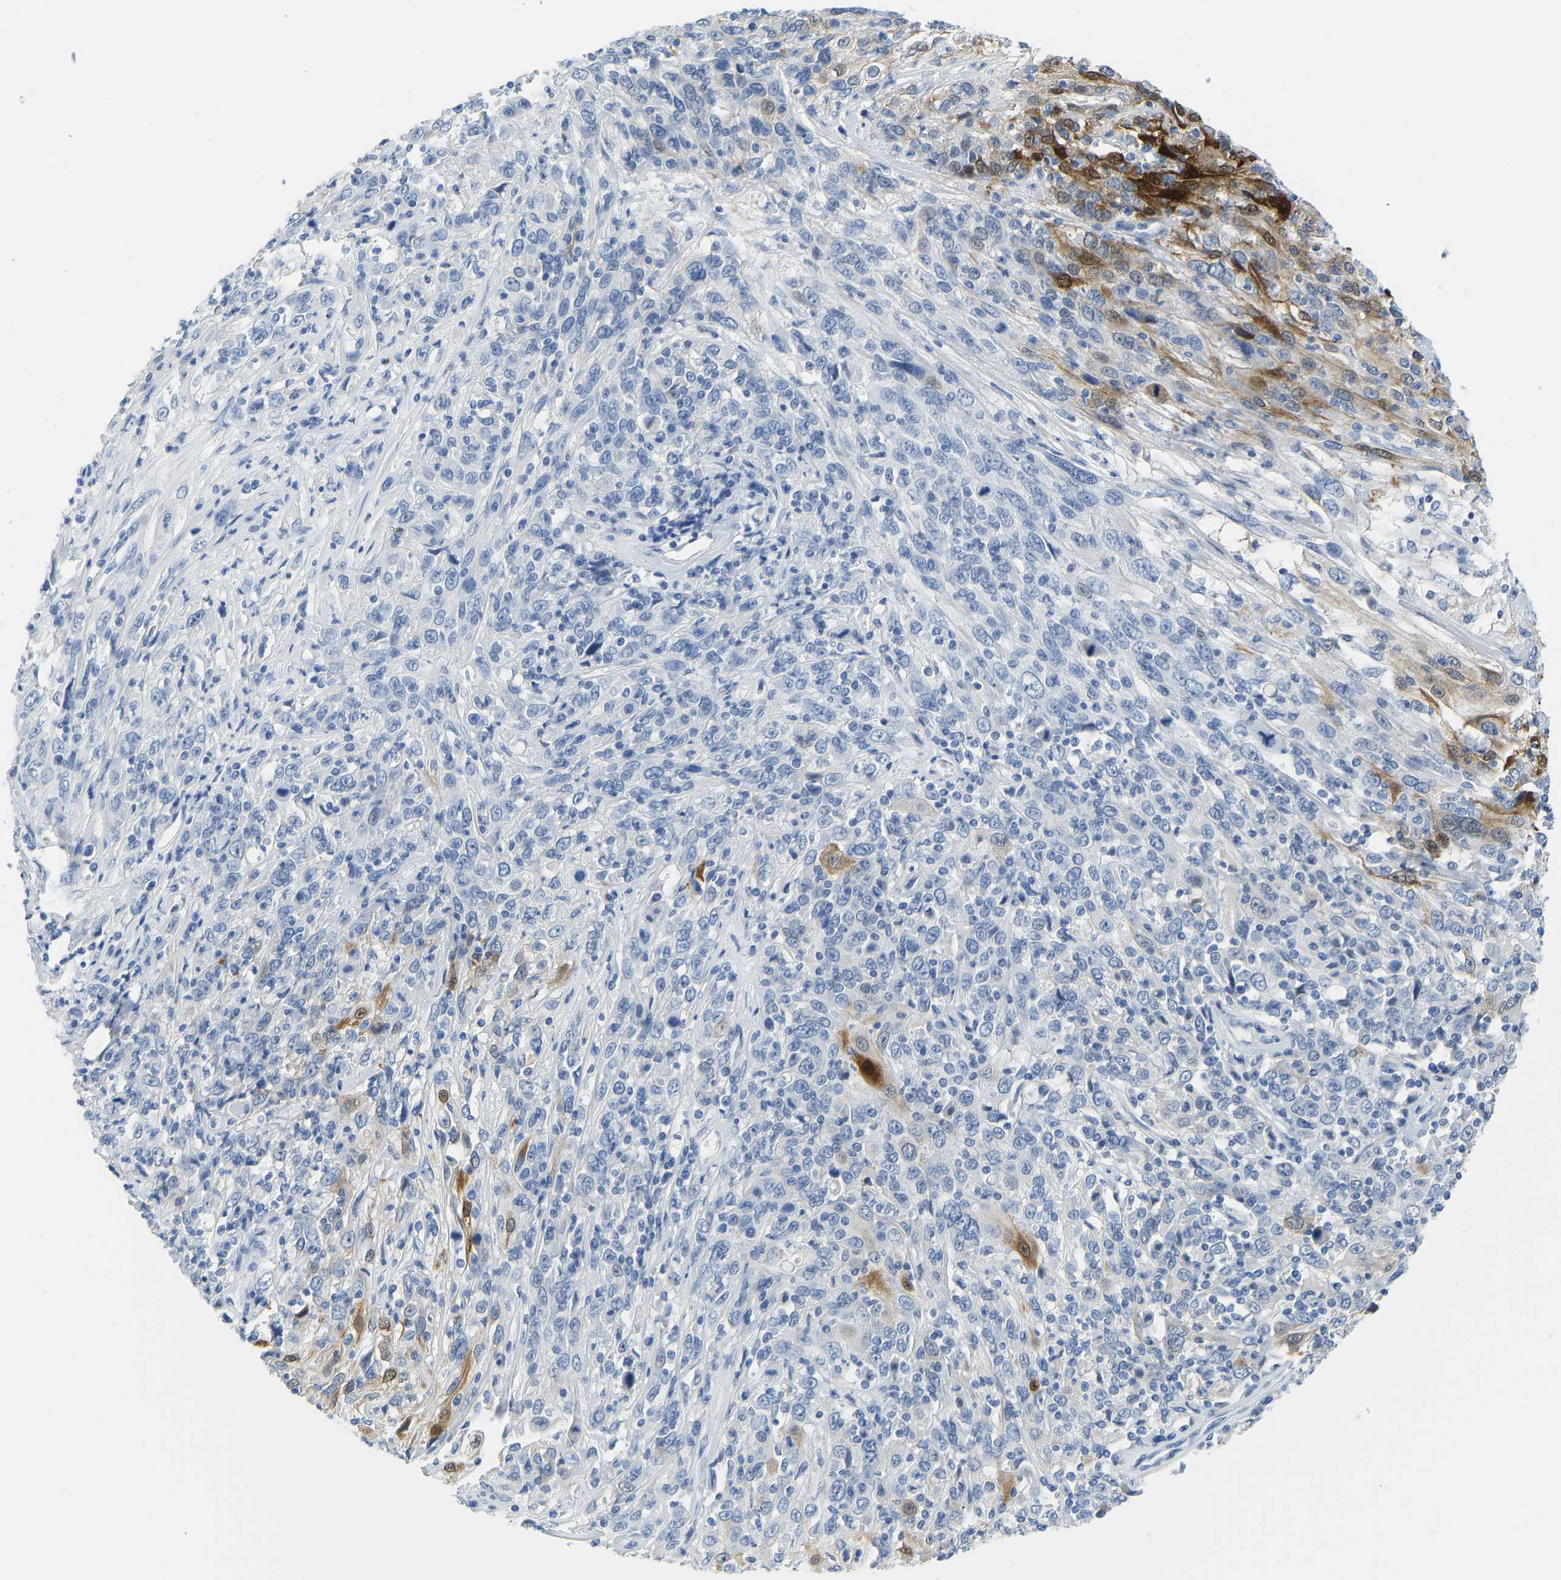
{"staining": {"intensity": "strong", "quantity": "25%-75%", "location": "cytoplasmic/membranous"}, "tissue": "cervical cancer", "cell_type": "Tumor cells", "image_type": "cancer", "snomed": [{"axis": "morphology", "description": "Squamous cell carcinoma, NOS"}, {"axis": "topography", "description": "Cervix"}], "caption": "A high-resolution micrograph shows immunohistochemistry staining of cervical cancer (squamous cell carcinoma), which exhibits strong cytoplasmic/membranous expression in about 25%-75% of tumor cells.", "gene": "SERPINB3", "patient": {"sex": "female", "age": 46}}